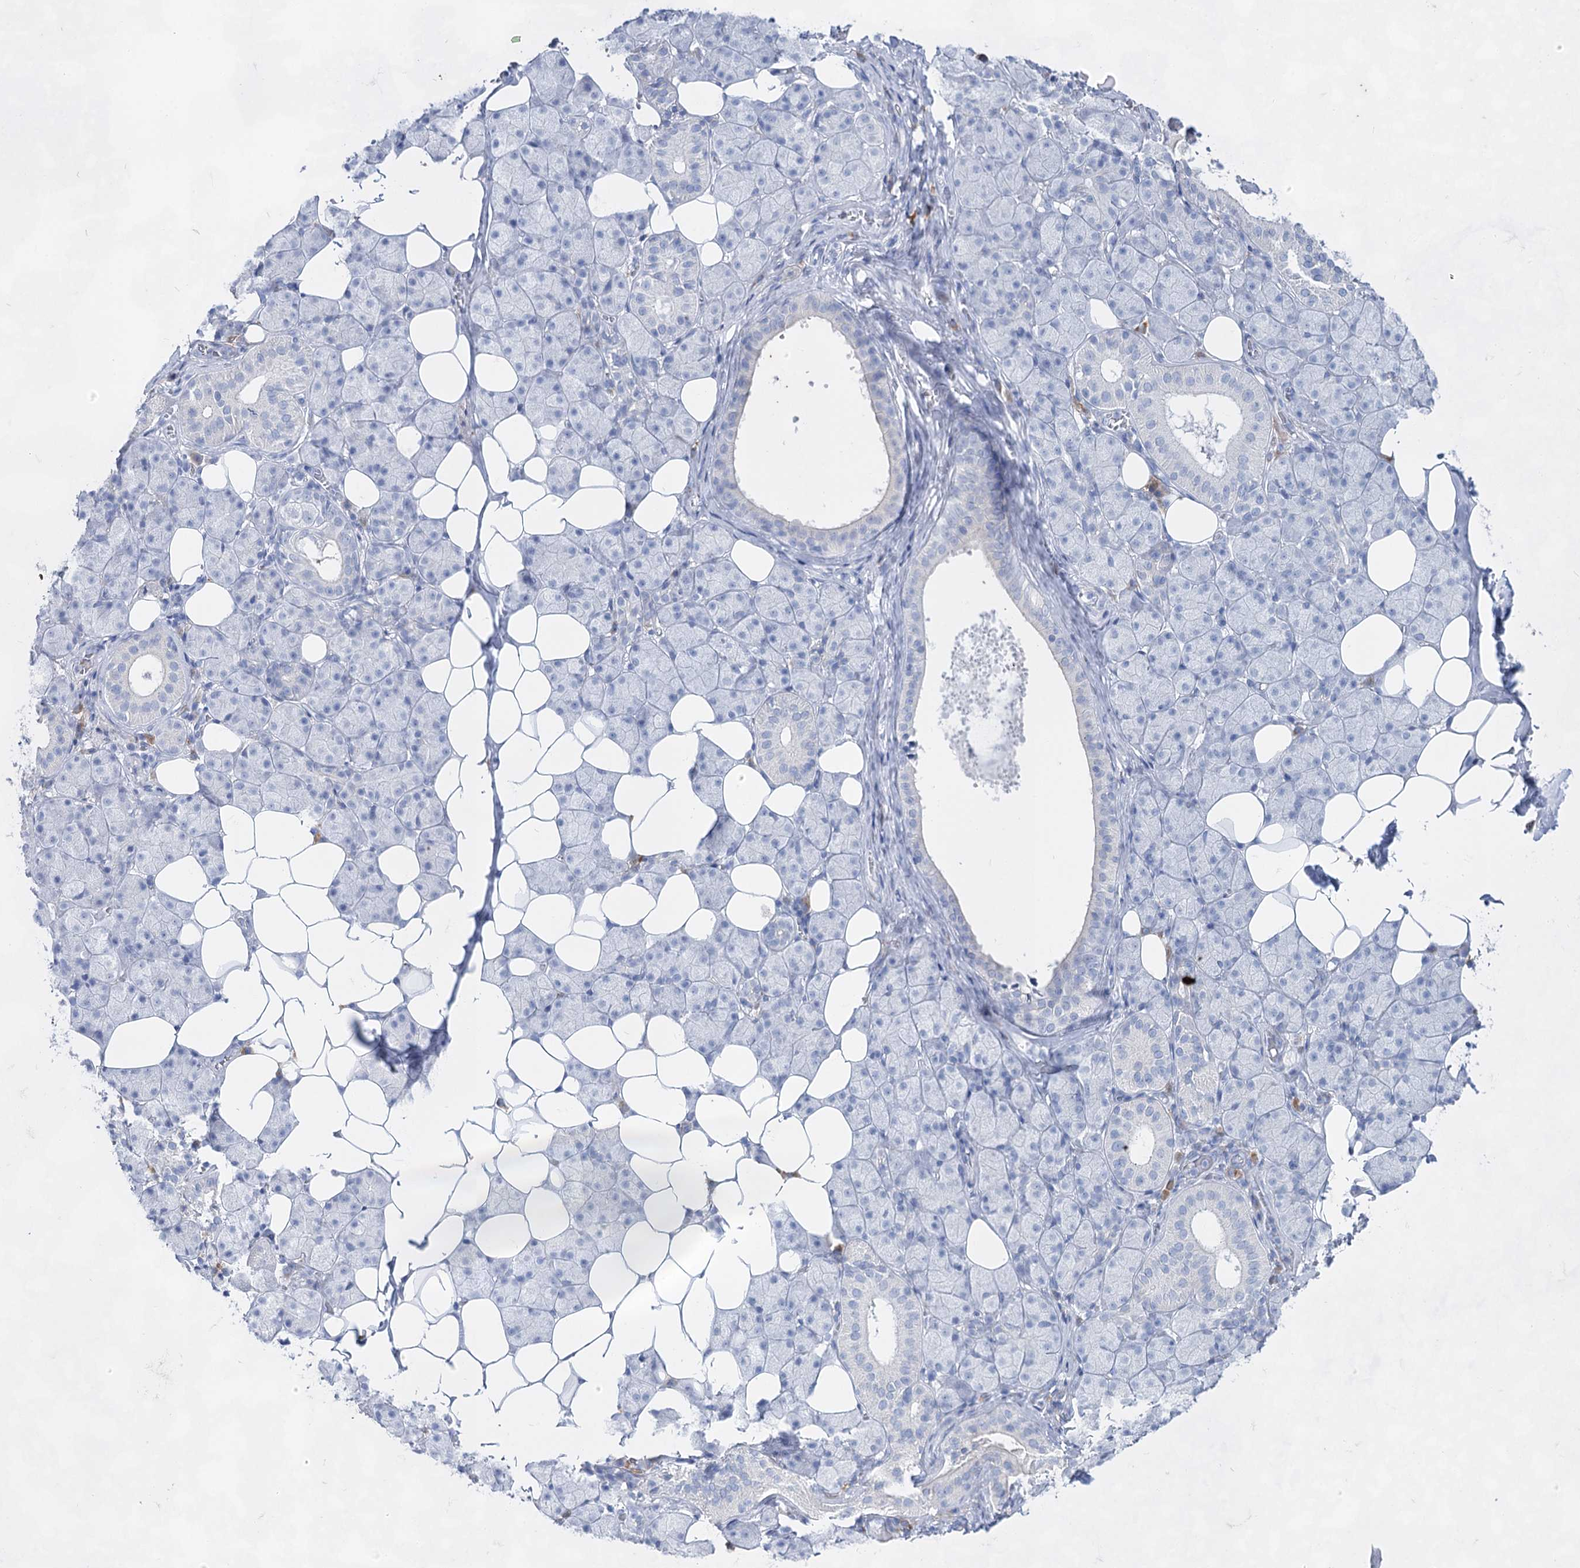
{"staining": {"intensity": "negative", "quantity": "none", "location": "none"}, "tissue": "salivary gland", "cell_type": "Glandular cells", "image_type": "normal", "snomed": [{"axis": "morphology", "description": "Normal tissue, NOS"}, {"axis": "topography", "description": "Salivary gland"}], "caption": "The histopathology image exhibits no staining of glandular cells in normal salivary gland. (DAB immunohistochemistry, high magnification).", "gene": "ACRV1", "patient": {"sex": "female", "age": 33}}